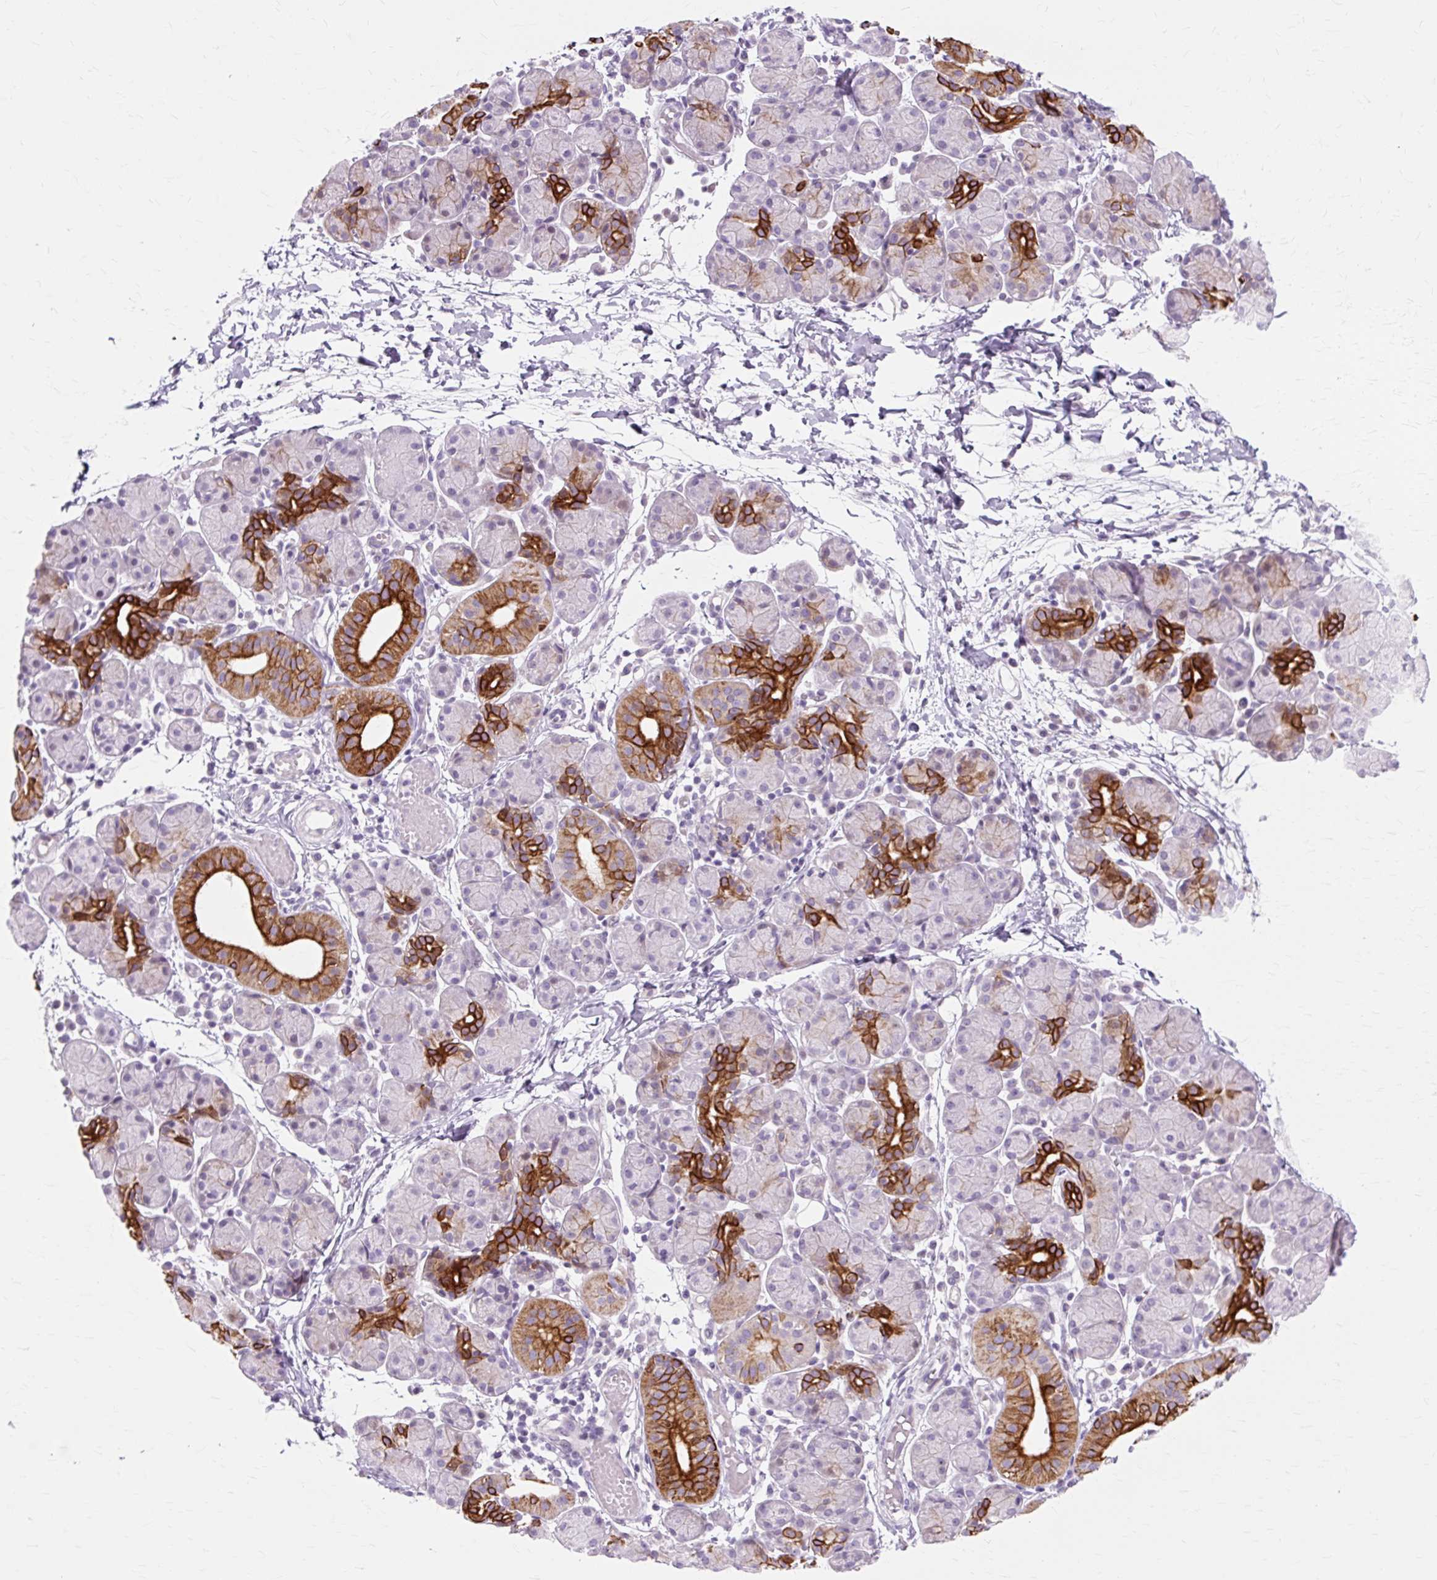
{"staining": {"intensity": "strong", "quantity": "25%-75%", "location": "cytoplasmic/membranous"}, "tissue": "salivary gland", "cell_type": "Glandular cells", "image_type": "normal", "snomed": [{"axis": "morphology", "description": "Normal tissue, NOS"}, {"axis": "morphology", "description": "Inflammation, NOS"}, {"axis": "topography", "description": "Lymph node"}, {"axis": "topography", "description": "Salivary gland"}], "caption": "High-magnification brightfield microscopy of normal salivary gland stained with DAB (3,3'-diaminobenzidine) (brown) and counterstained with hematoxylin (blue). glandular cells exhibit strong cytoplasmic/membranous expression is present in approximately25%-75% of cells. (Stains: DAB in brown, nuclei in blue, Microscopy: brightfield microscopy at high magnification).", "gene": "IRX2", "patient": {"sex": "male", "age": 3}}